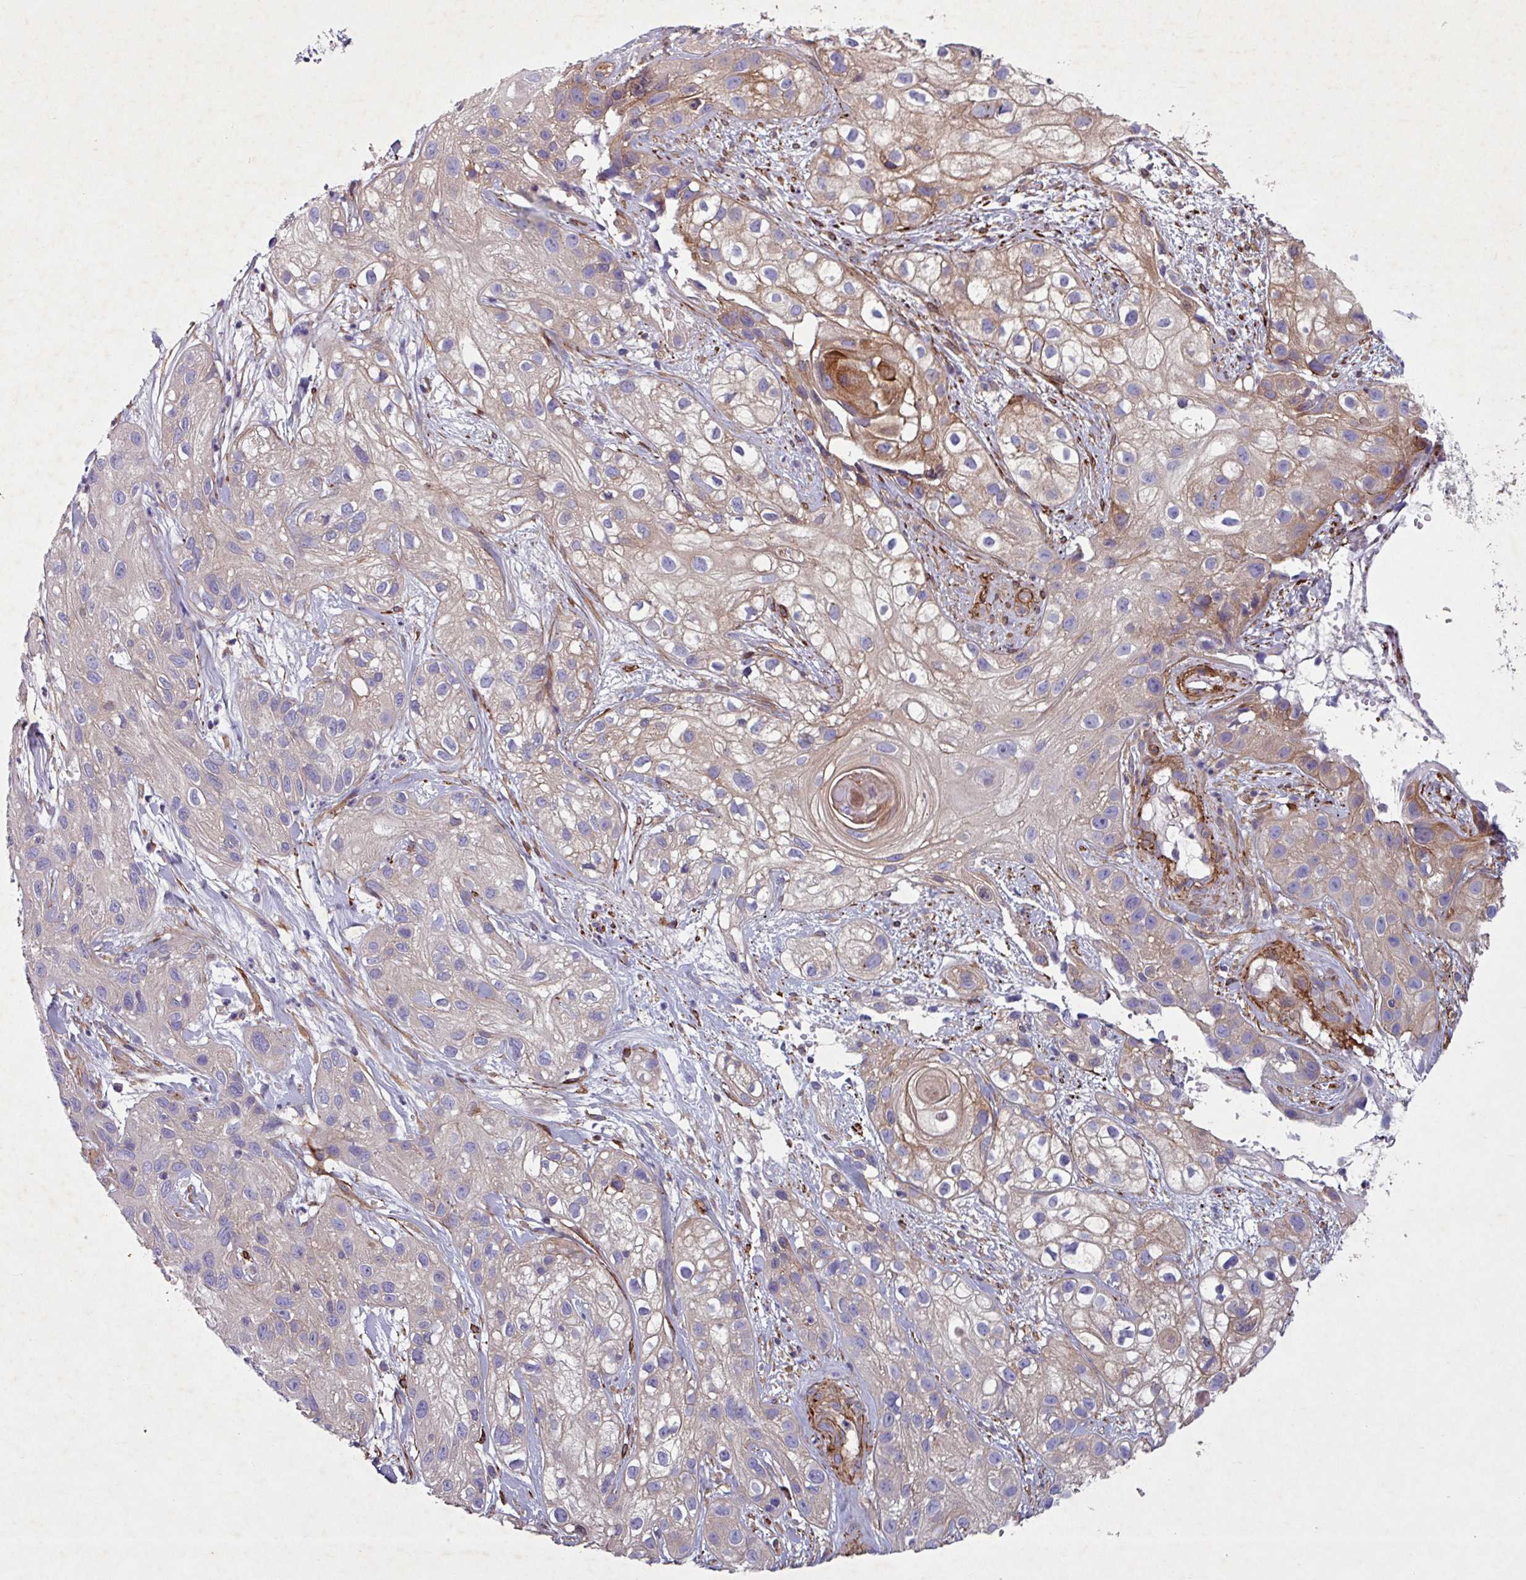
{"staining": {"intensity": "moderate", "quantity": "<25%", "location": "cytoplasmic/membranous"}, "tissue": "skin cancer", "cell_type": "Tumor cells", "image_type": "cancer", "snomed": [{"axis": "morphology", "description": "Squamous cell carcinoma, NOS"}, {"axis": "topography", "description": "Skin"}], "caption": "IHC of skin squamous cell carcinoma demonstrates low levels of moderate cytoplasmic/membranous expression in about <25% of tumor cells.", "gene": "ATP2C2", "patient": {"sex": "male", "age": 82}}